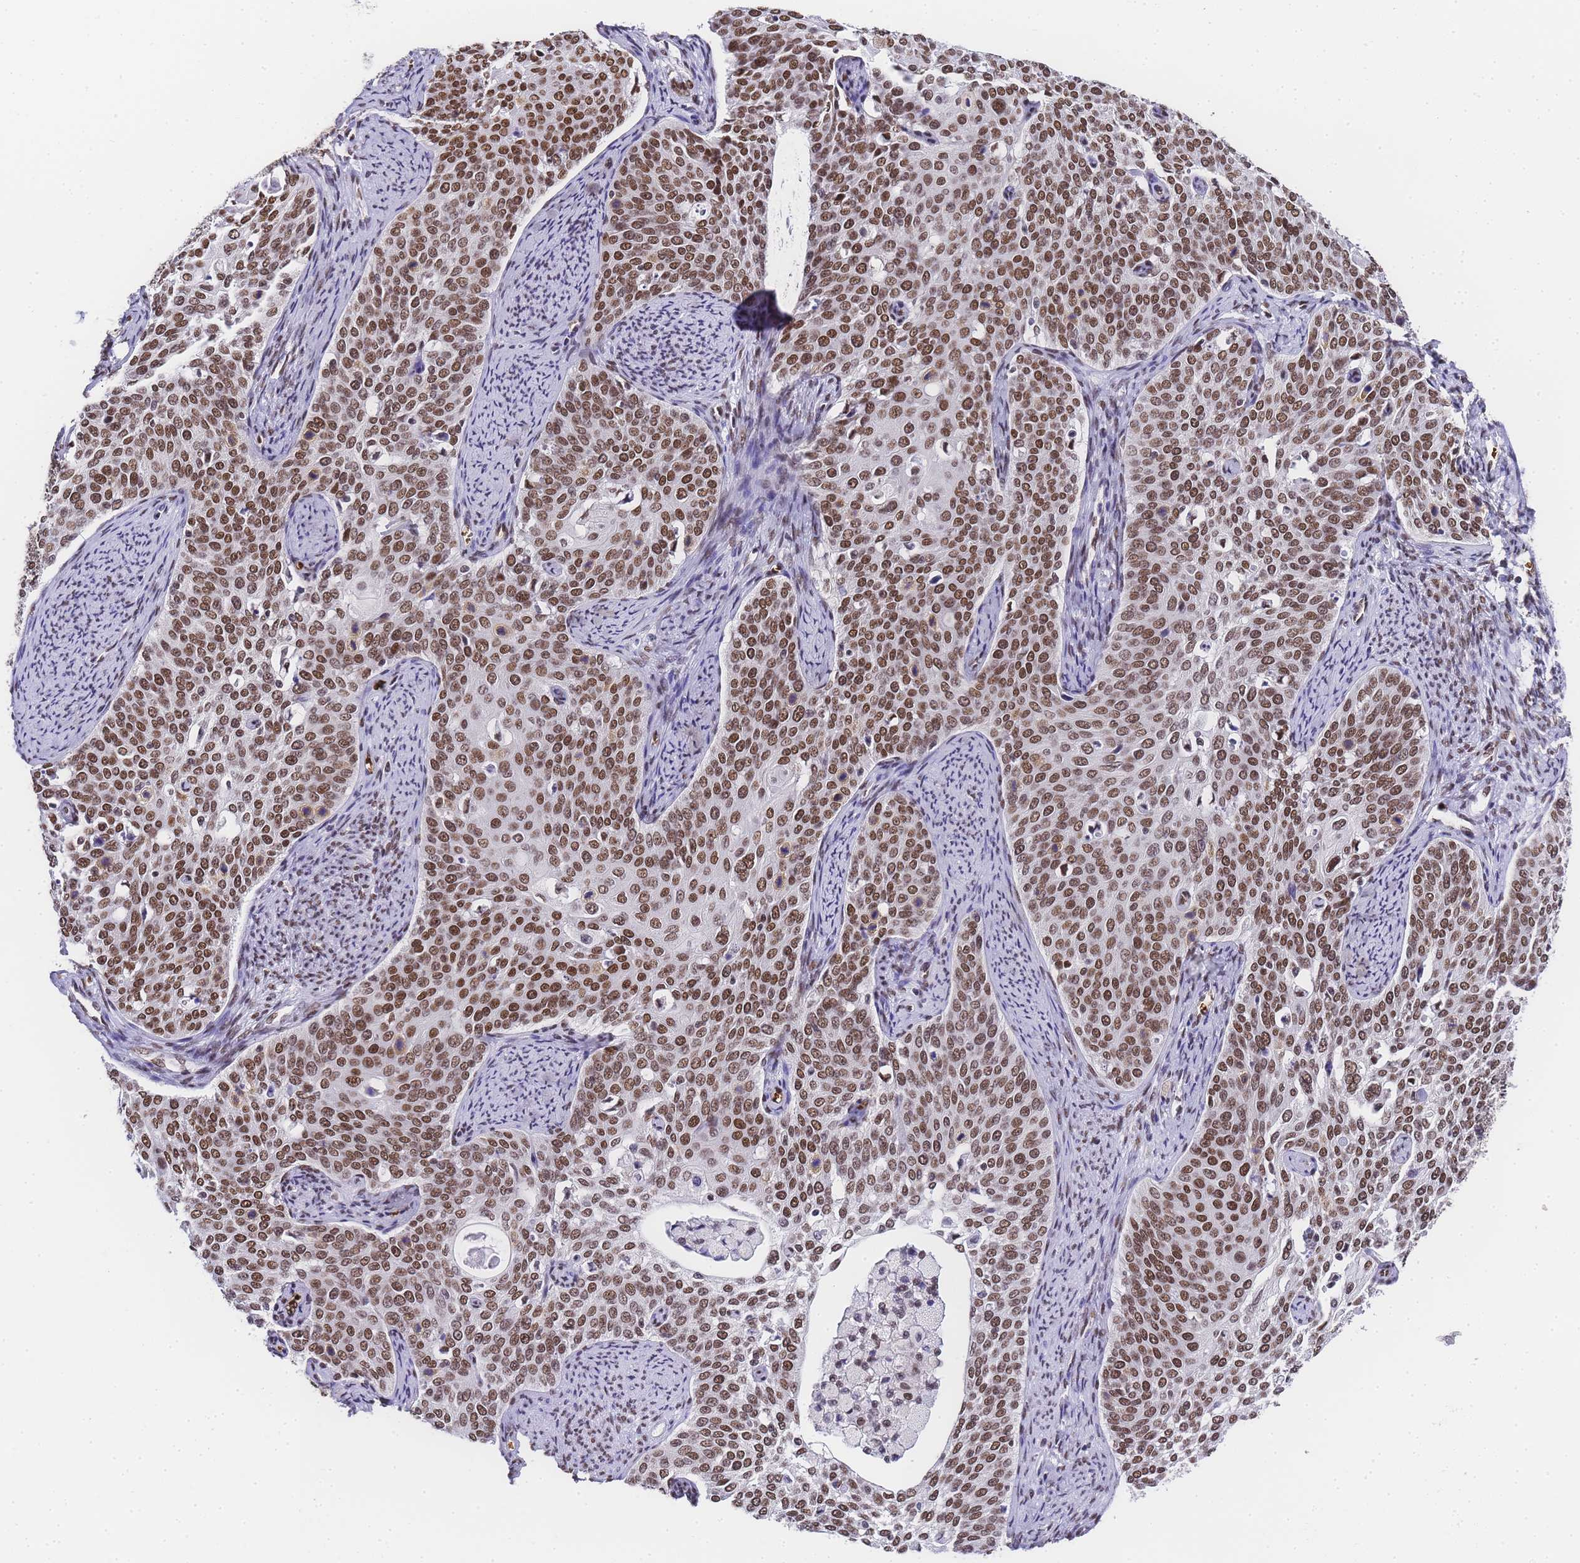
{"staining": {"intensity": "moderate", "quantity": ">75%", "location": "nuclear"}, "tissue": "cervical cancer", "cell_type": "Tumor cells", "image_type": "cancer", "snomed": [{"axis": "morphology", "description": "Squamous cell carcinoma, NOS"}, {"axis": "topography", "description": "Cervix"}], "caption": "High-power microscopy captured an immunohistochemistry photomicrograph of cervical squamous cell carcinoma, revealing moderate nuclear positivity in approximately >75% of tumor cells.", "gene": "POLR1A", "patient": {"sex": "female", "age": 44}}